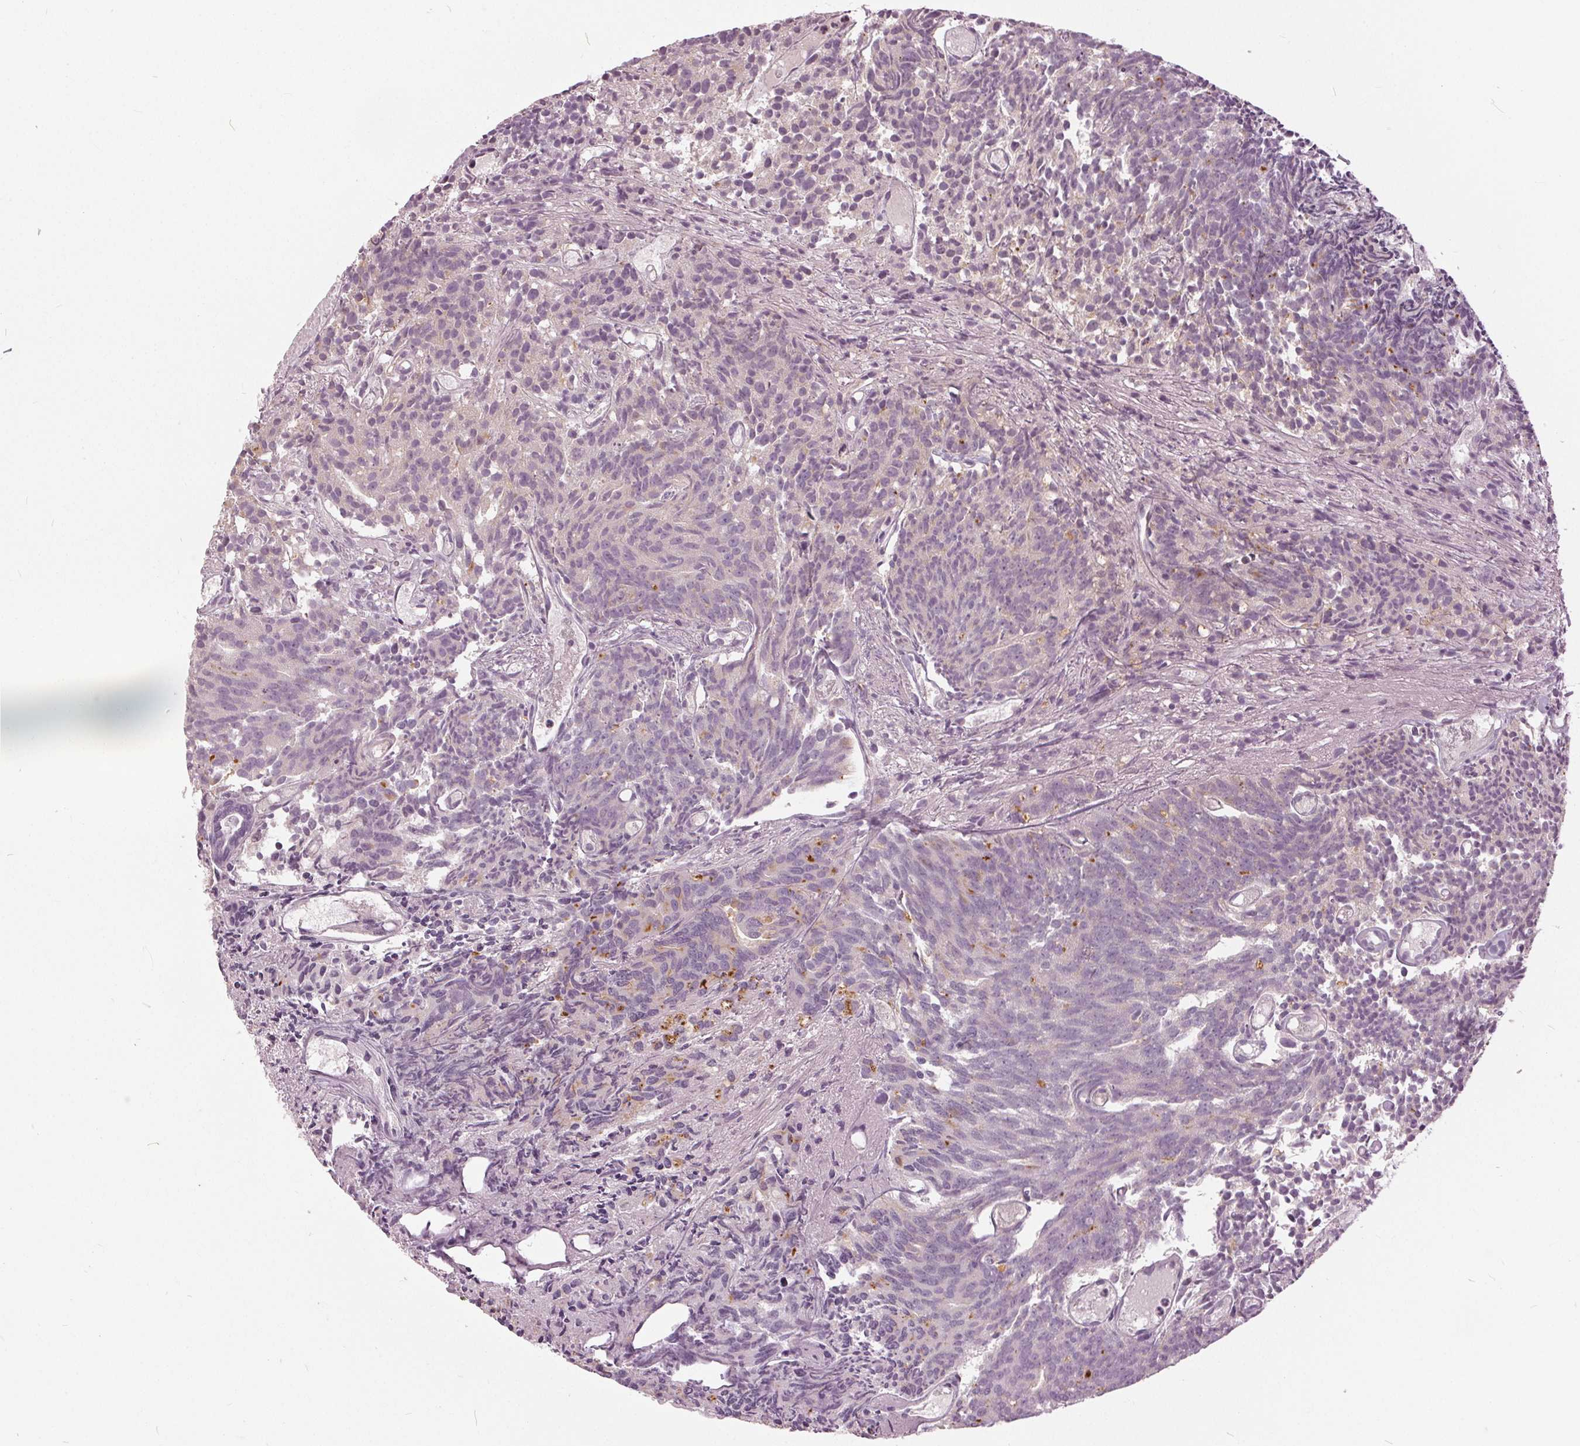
{"staining": {"intensity": "negative", "quantity": "none", "location": "none"}, "tissue": "prostate cancer", "cell_type": "Tumor cells", "image_type": "cancer", "snomed": [{"axis": "morphology", "description": "Adenocarcinoma, High grade"}, {"axis": "topography", "description": "Prostate"}], "caption": "Prostate high-grade adenocarcinoma was stained to show a protein in brown. There is no significant staining in tumor cells.", "gene": "KLK13", "patient": {"sex": "male", "age": 58}}